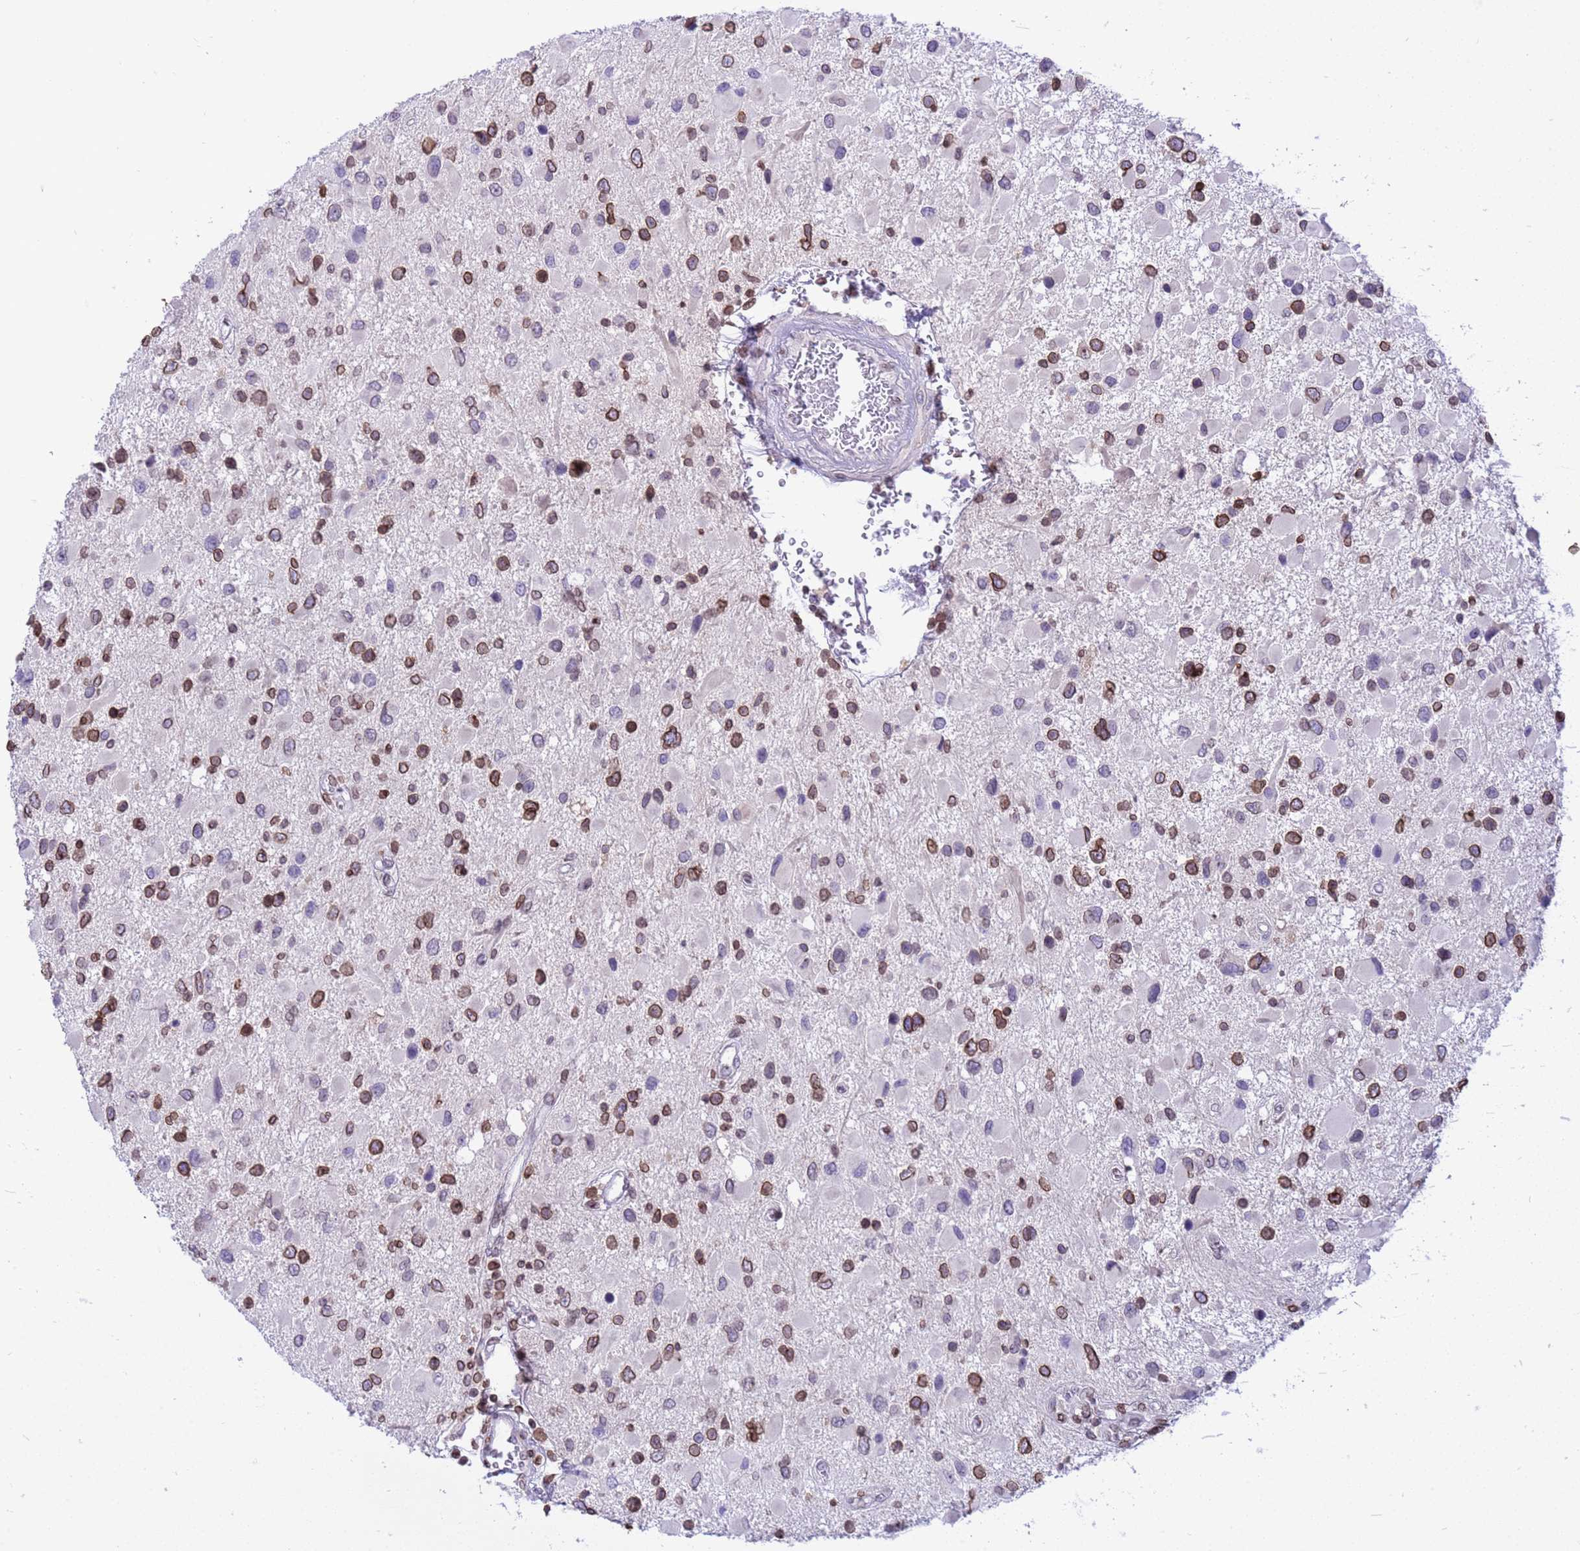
{"staining": {"intensity": "moderate", "quantity": ">75%", "location": "cytoplasmic/membranous,nuclear"}, "tissue": "glioma", "cell_type": "Tumor cells", "image_type": "cancer", "snomed": [{"axis": "morphology", "description": "Glioma, malignant, High grade"}, {"axis": "topography", "description": "Brain"}], "caption": "A high-resolution histopathology image shows immunohistochemistry (IHC) staining of malignant glioma (high-grade), which exhibits moderate cytoplasmic/membranous and nuclear expression in approximately >75% of tumor cells.", "gene": "DHX37", "patient": {"sex": "male", "age": 53}}